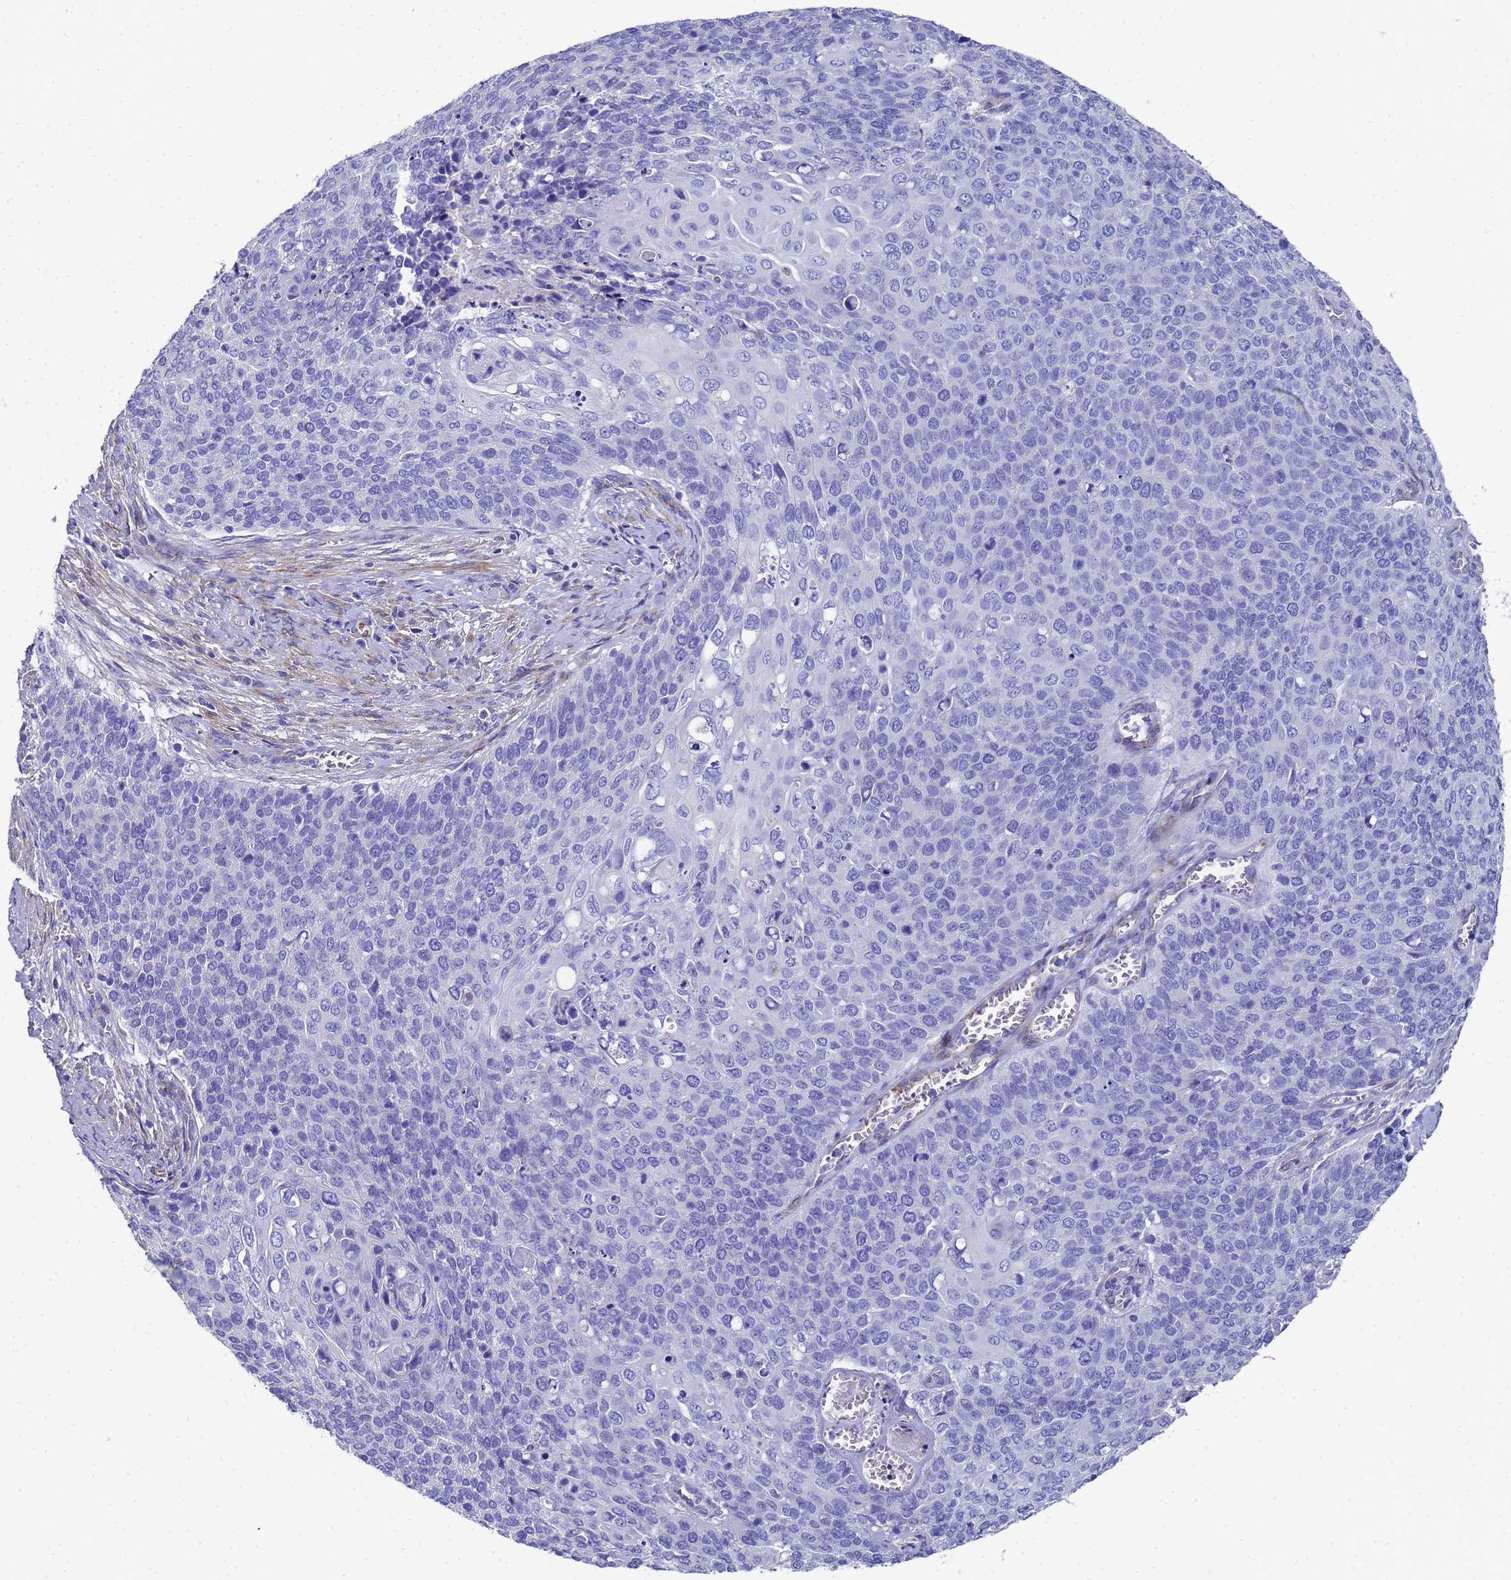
{"staining": {"intensity": "negative", "quantity": "none", "location": "none"}, "tissue": "cervical cancer", "cell_type": "Tumor cells", "image_type": "cancer", "snomed": [{"axis": "morphology", "description": "Squamous cell carcinoma, NOS"}, {"axis": "topography", "description": "Cervix"}], "caption": "DAB immunohistochemical staining of cervical cancer (squamous cell carcinoma) exhibits no significant staining in tumor cells. (DAB IHC, high magnification).", "gene": "TUBB1", "patient": {"sex": "female", "age": 39}}